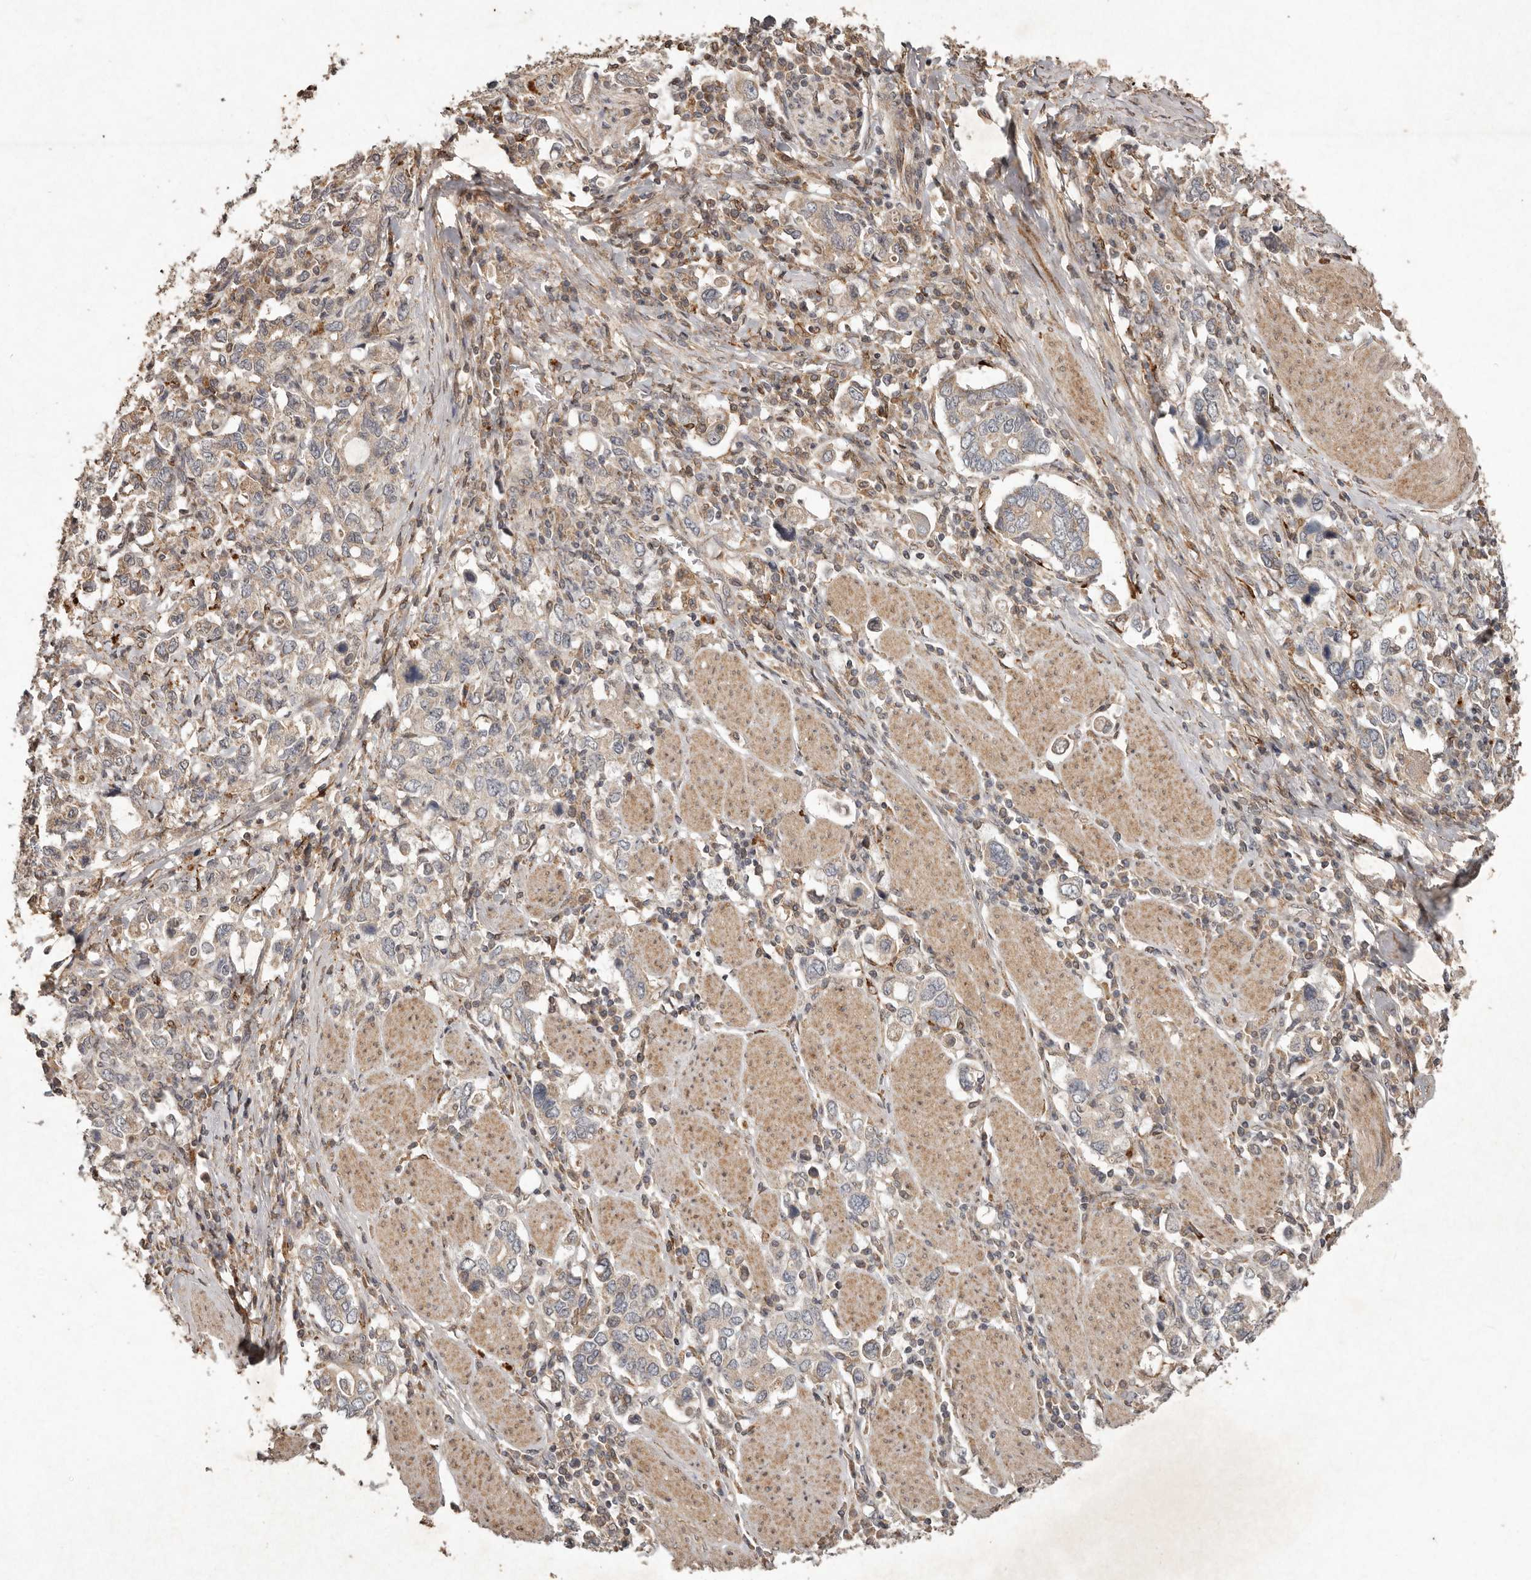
{"staining": {"intensity": "weak", "quantity": "<25%", "location": "cytoplasmic/membranous"}, "tissue": "stomach cancer", "cell_type": "Tumor cells", "image_type": "cancer", "snomed": [{"axis": "morphology", "description": "Adenocarcinoma, NOS"}, {"axis": "topography", "description": "Stomach, upper"}], "caption": "An immunohistochemistry micrograph of stomach cancer is shown. There is no staining in tumor cells of stomach cancer.", "gene": "PLOD2", "patient": {"sex": "male", "age": 62}}